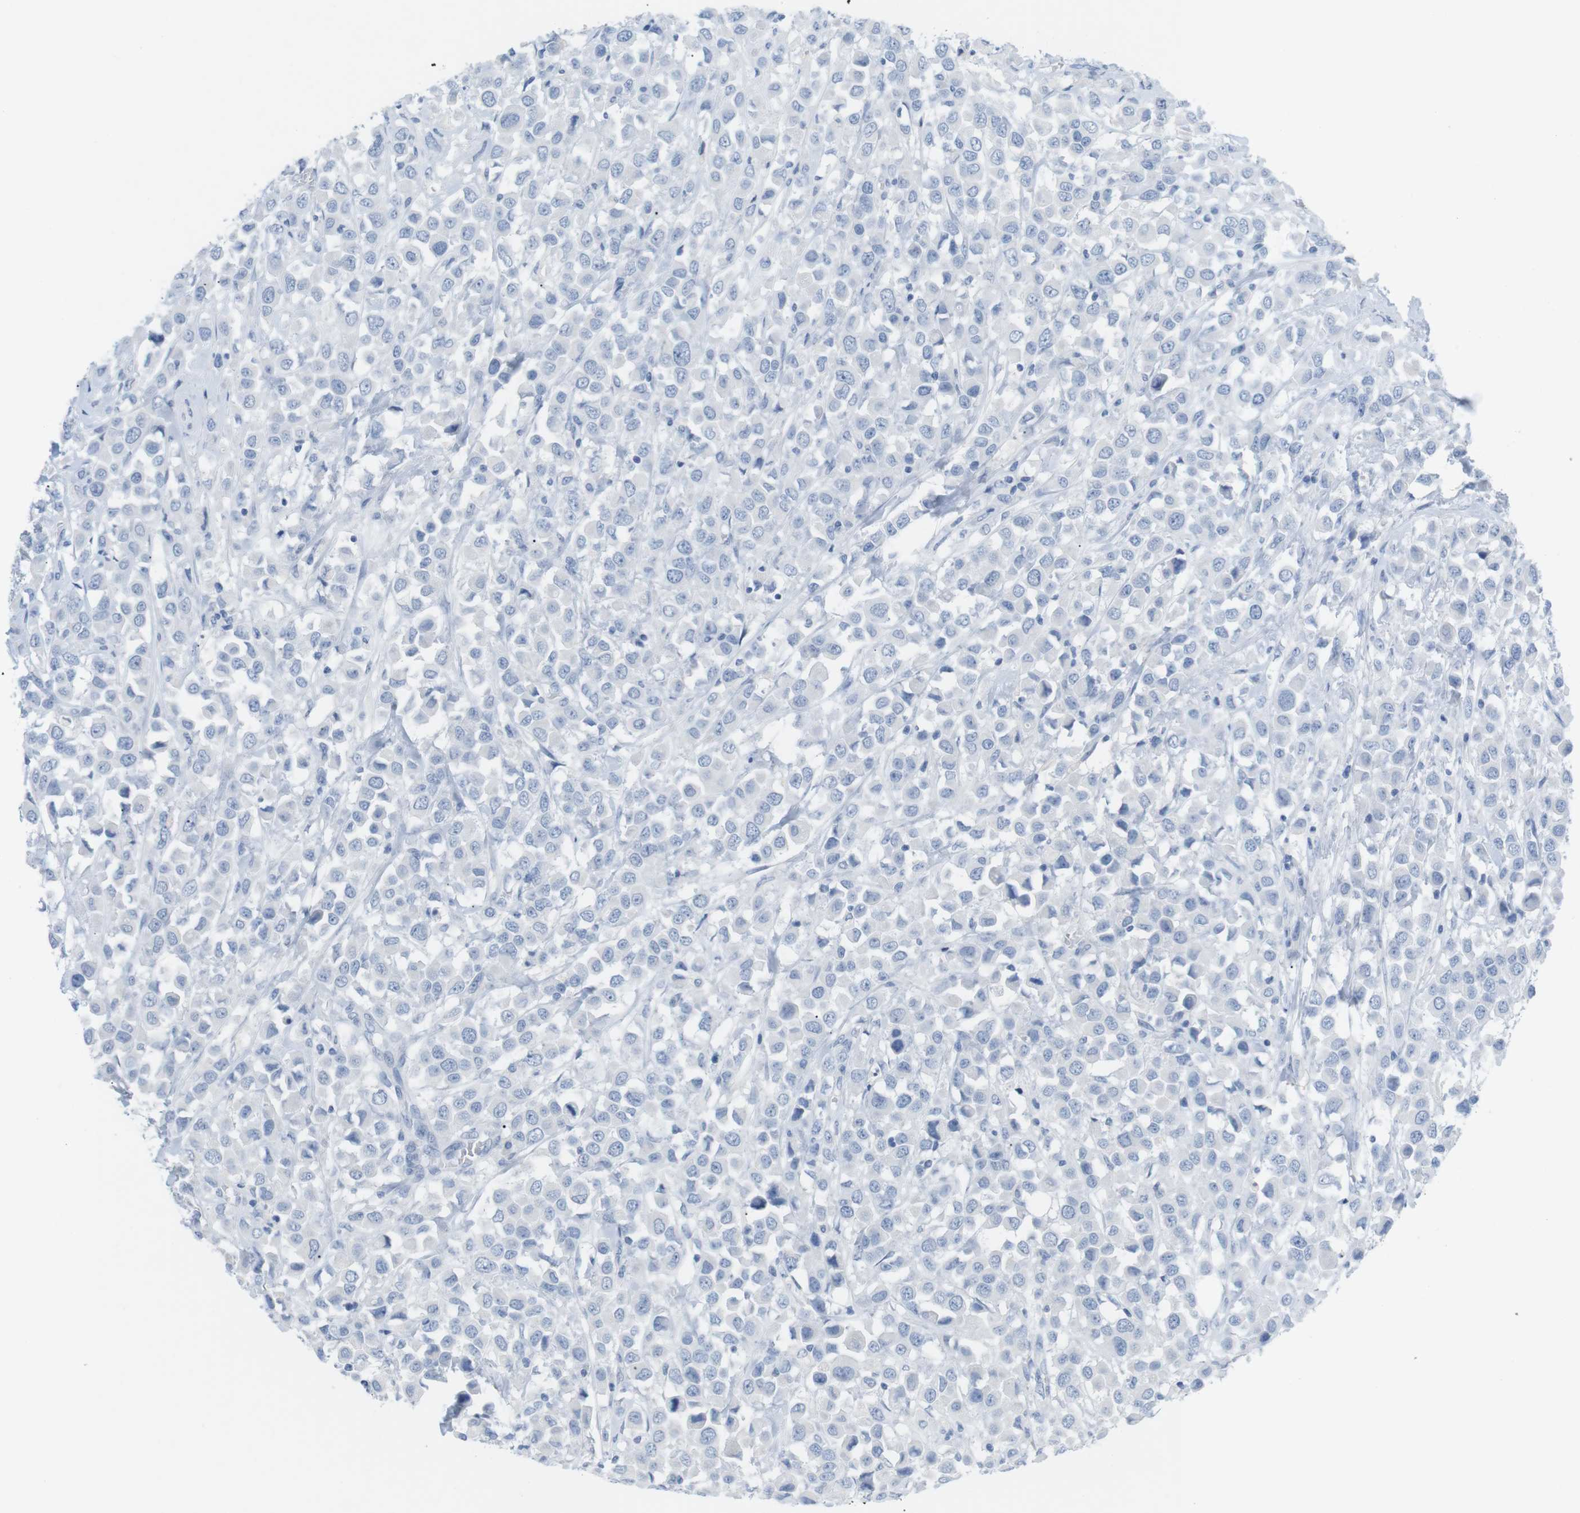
{"staining": {"intensity": "negative", "quantity": "none", "location": "none"}, "tissue": "breast cancer", "cell_type": "Tumor cells", "image_type": "cancer", "snomed": [{"axis": "morphology", "description": "Duct carcinoma"}, {"axis": "topography", "description": "Breast"}], "caption": "DAB (3,3'-diaminobenzidine) immunohistochemical staining of human breast cancer demonstrates no significant positivity in tumor cells.", "gene": "HBG2", "patient": {"sex": "female", "age": 61}}